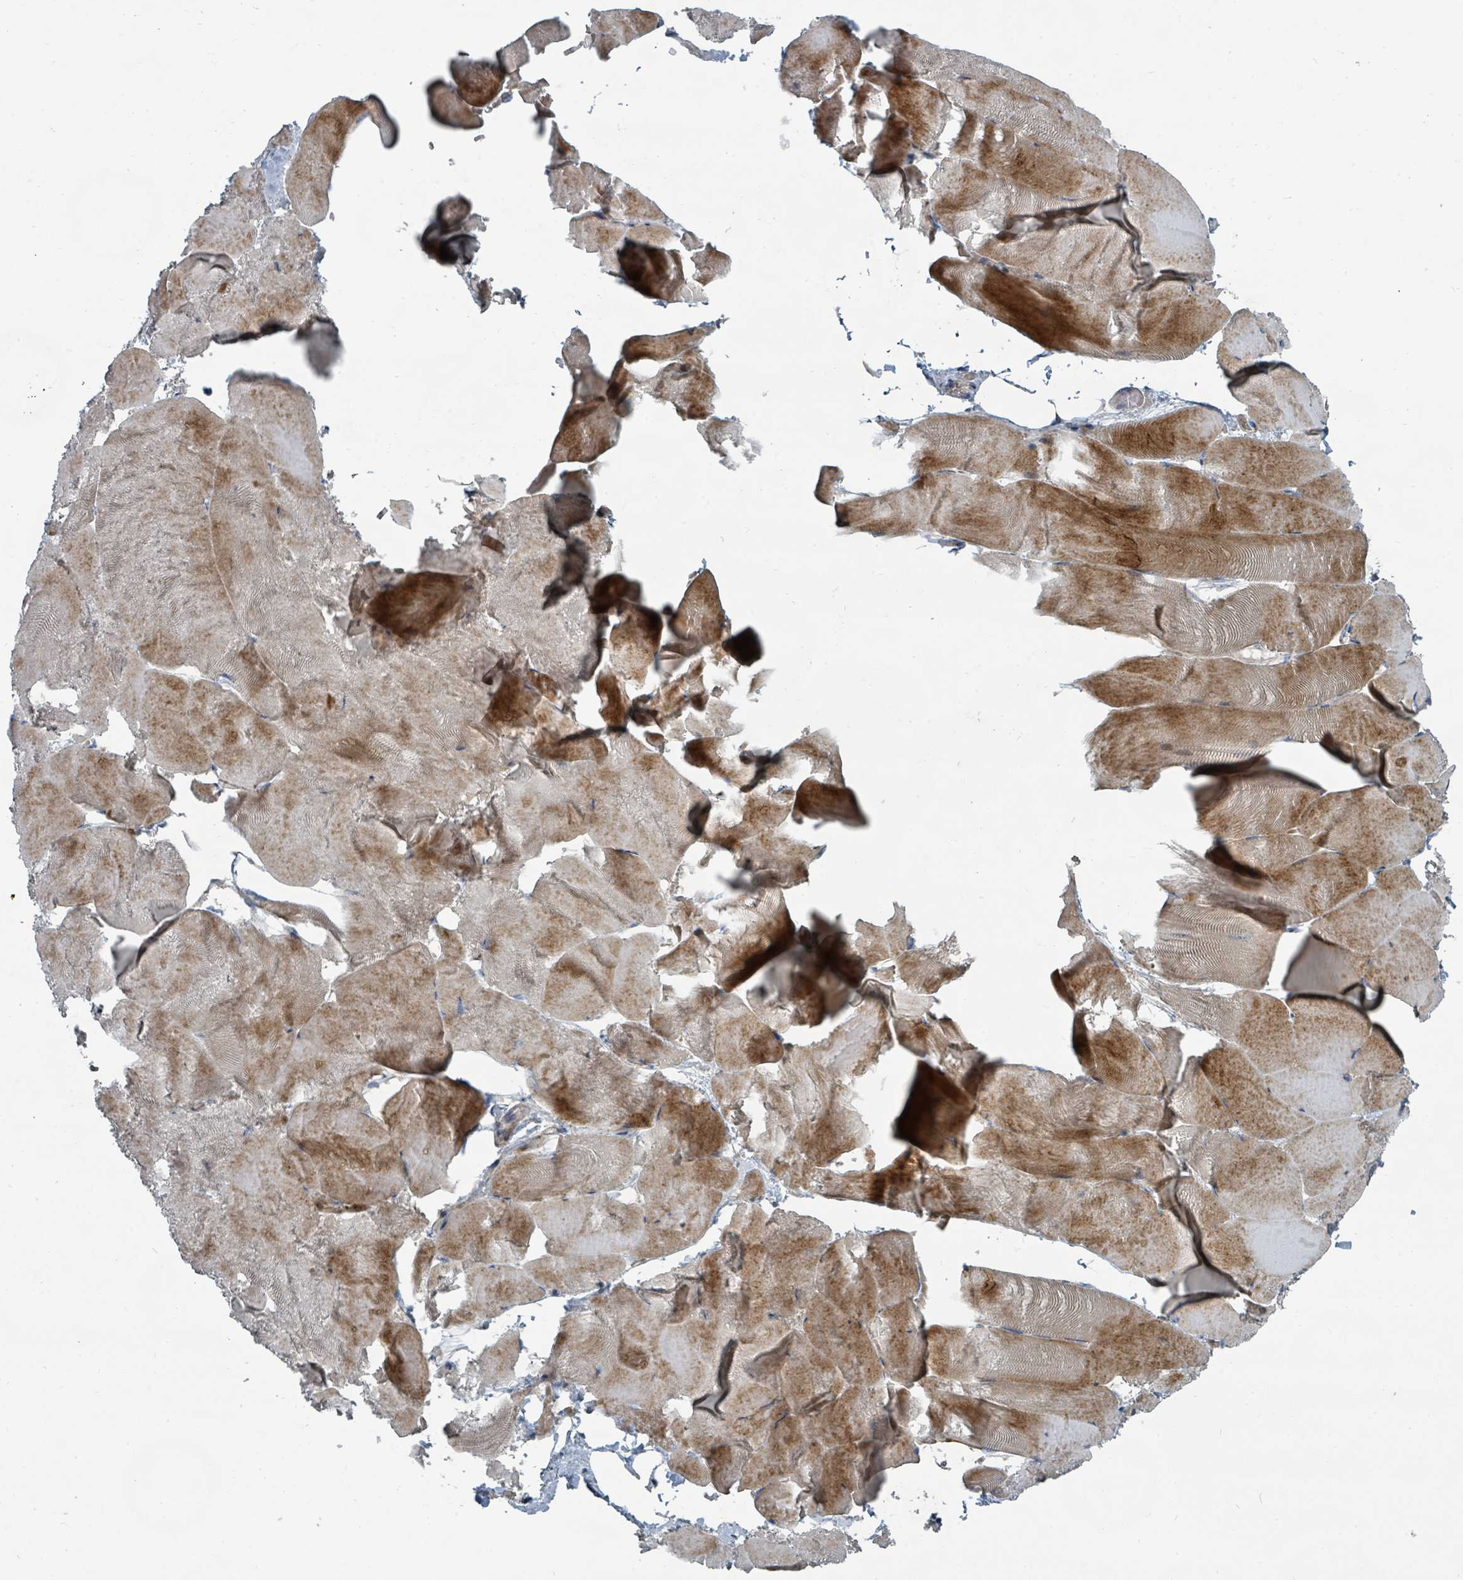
{"staining": {"intensity": "moderate", "quantity": "25%-75%", "location": "cytoplasmic/membranous"}, "tissue": "skeletal muscle", "cell_type": "Myocytes", "image_type": "normal", "snomed": [{"axis": "morphology", "description": "Normal tissue, NOS"}, {"axis": "topography", "description": "Skeletal muscle"}], "caption": "Immunohistochemistry (IHC) of benign human skeletal muscle reveals medium levels of moderate cytoplasmic/membranous positivity in about 25%-75% of myocytes.", "gene": "SLC44A5", "patient": {"sex": "female", "age": 64}}